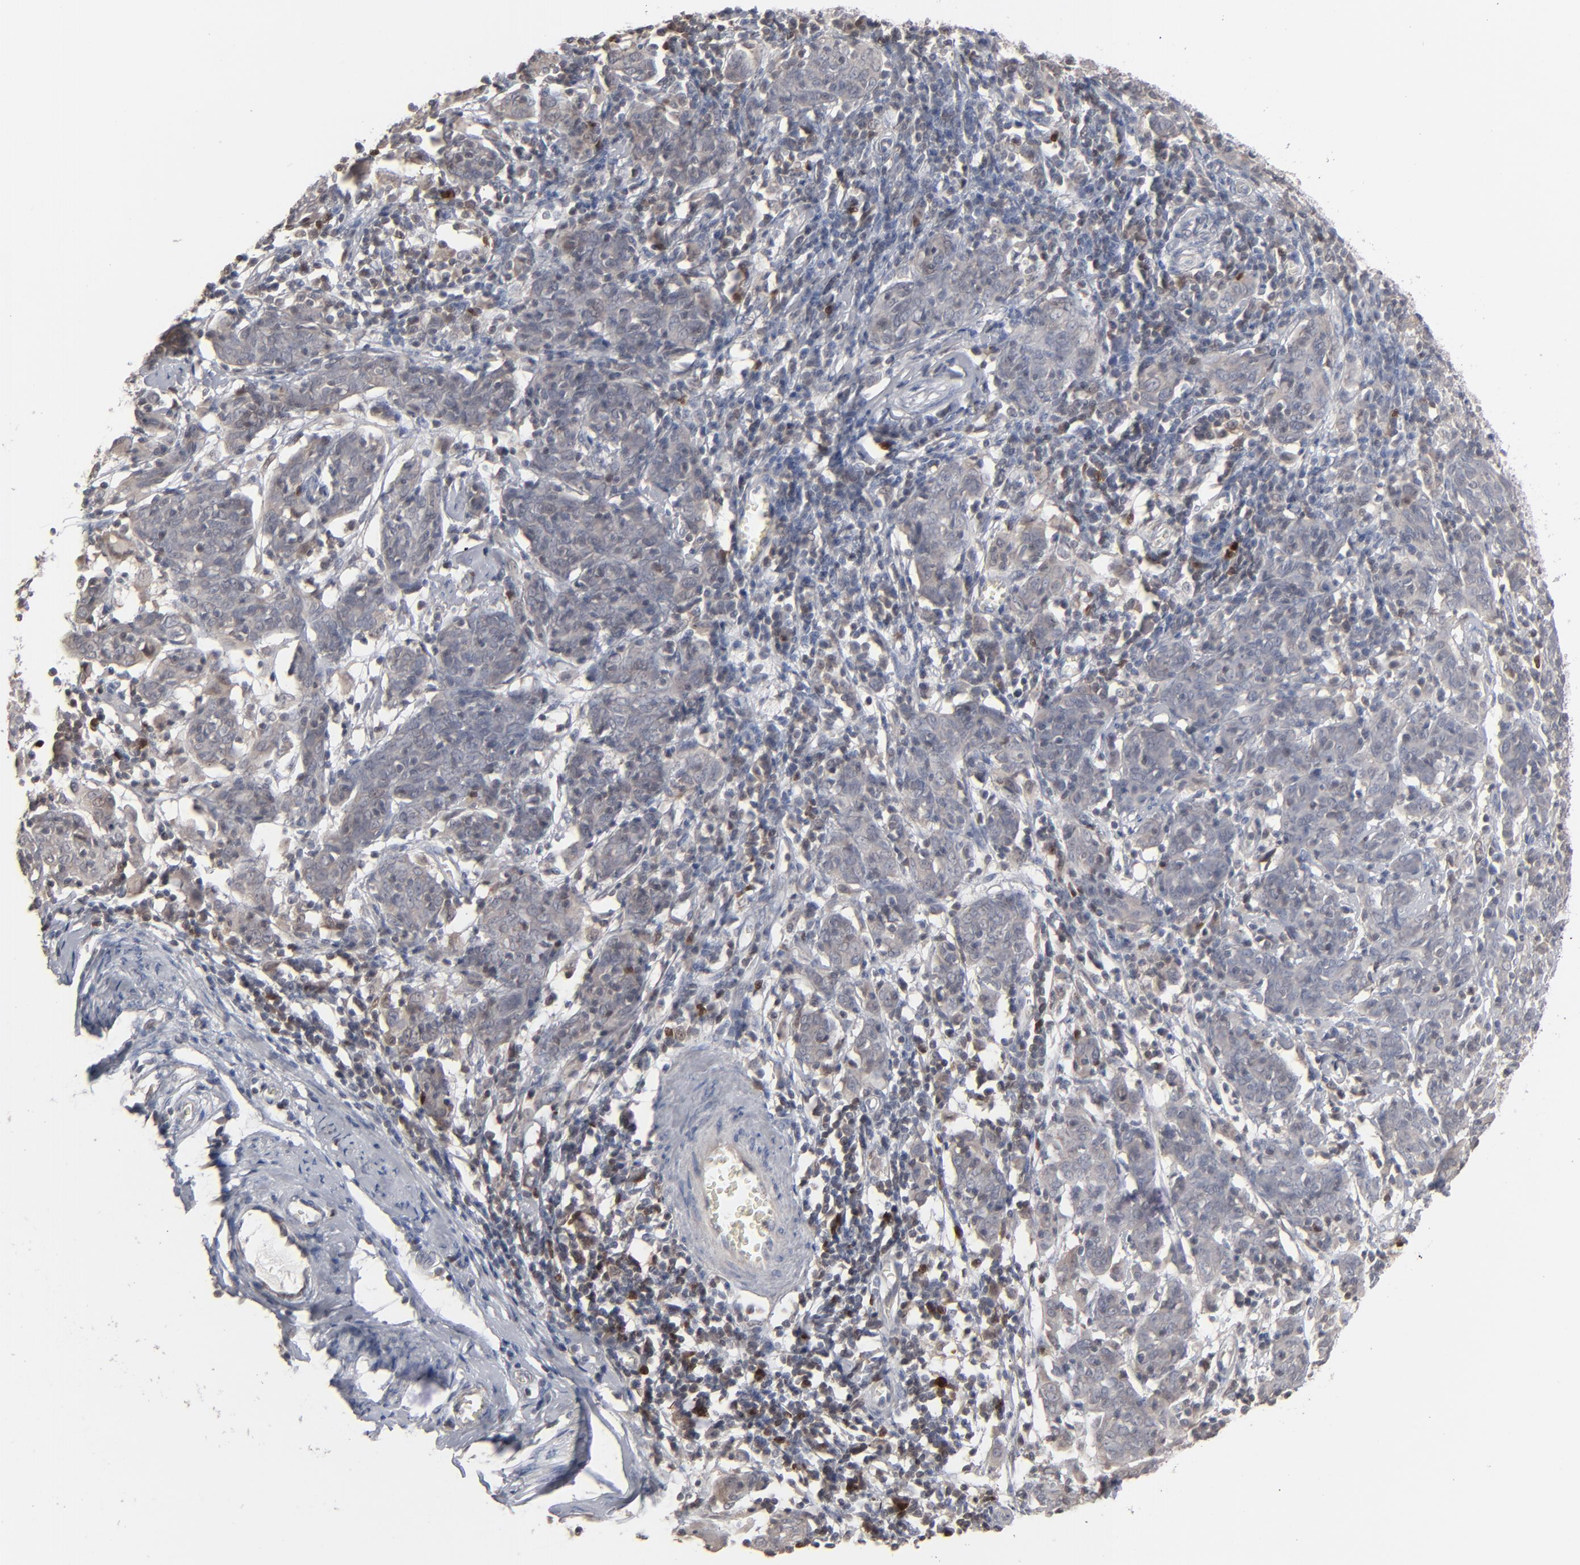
{"staining": {"intensity": "negative", "quantity": "none", "location": "none"}, "tissue": "cervical cancer", "cell_type": "Tumor cells", "image_type": "cancer", "snomed": [{"axis": "morphology", "description": "Normal tissue, NOS"}, {"axis": "morphology", "description": "Squamous cell carcinoma, NOS"}, {"axis": "topography", "description": "Cervix"}], "caption": "Protein analysis of cervical cancer (squamous cell carcinoma) reveals no significant staining in tumor cells.", "gene": "STAT4", "patient": {"sex": "female", "age": 67}}